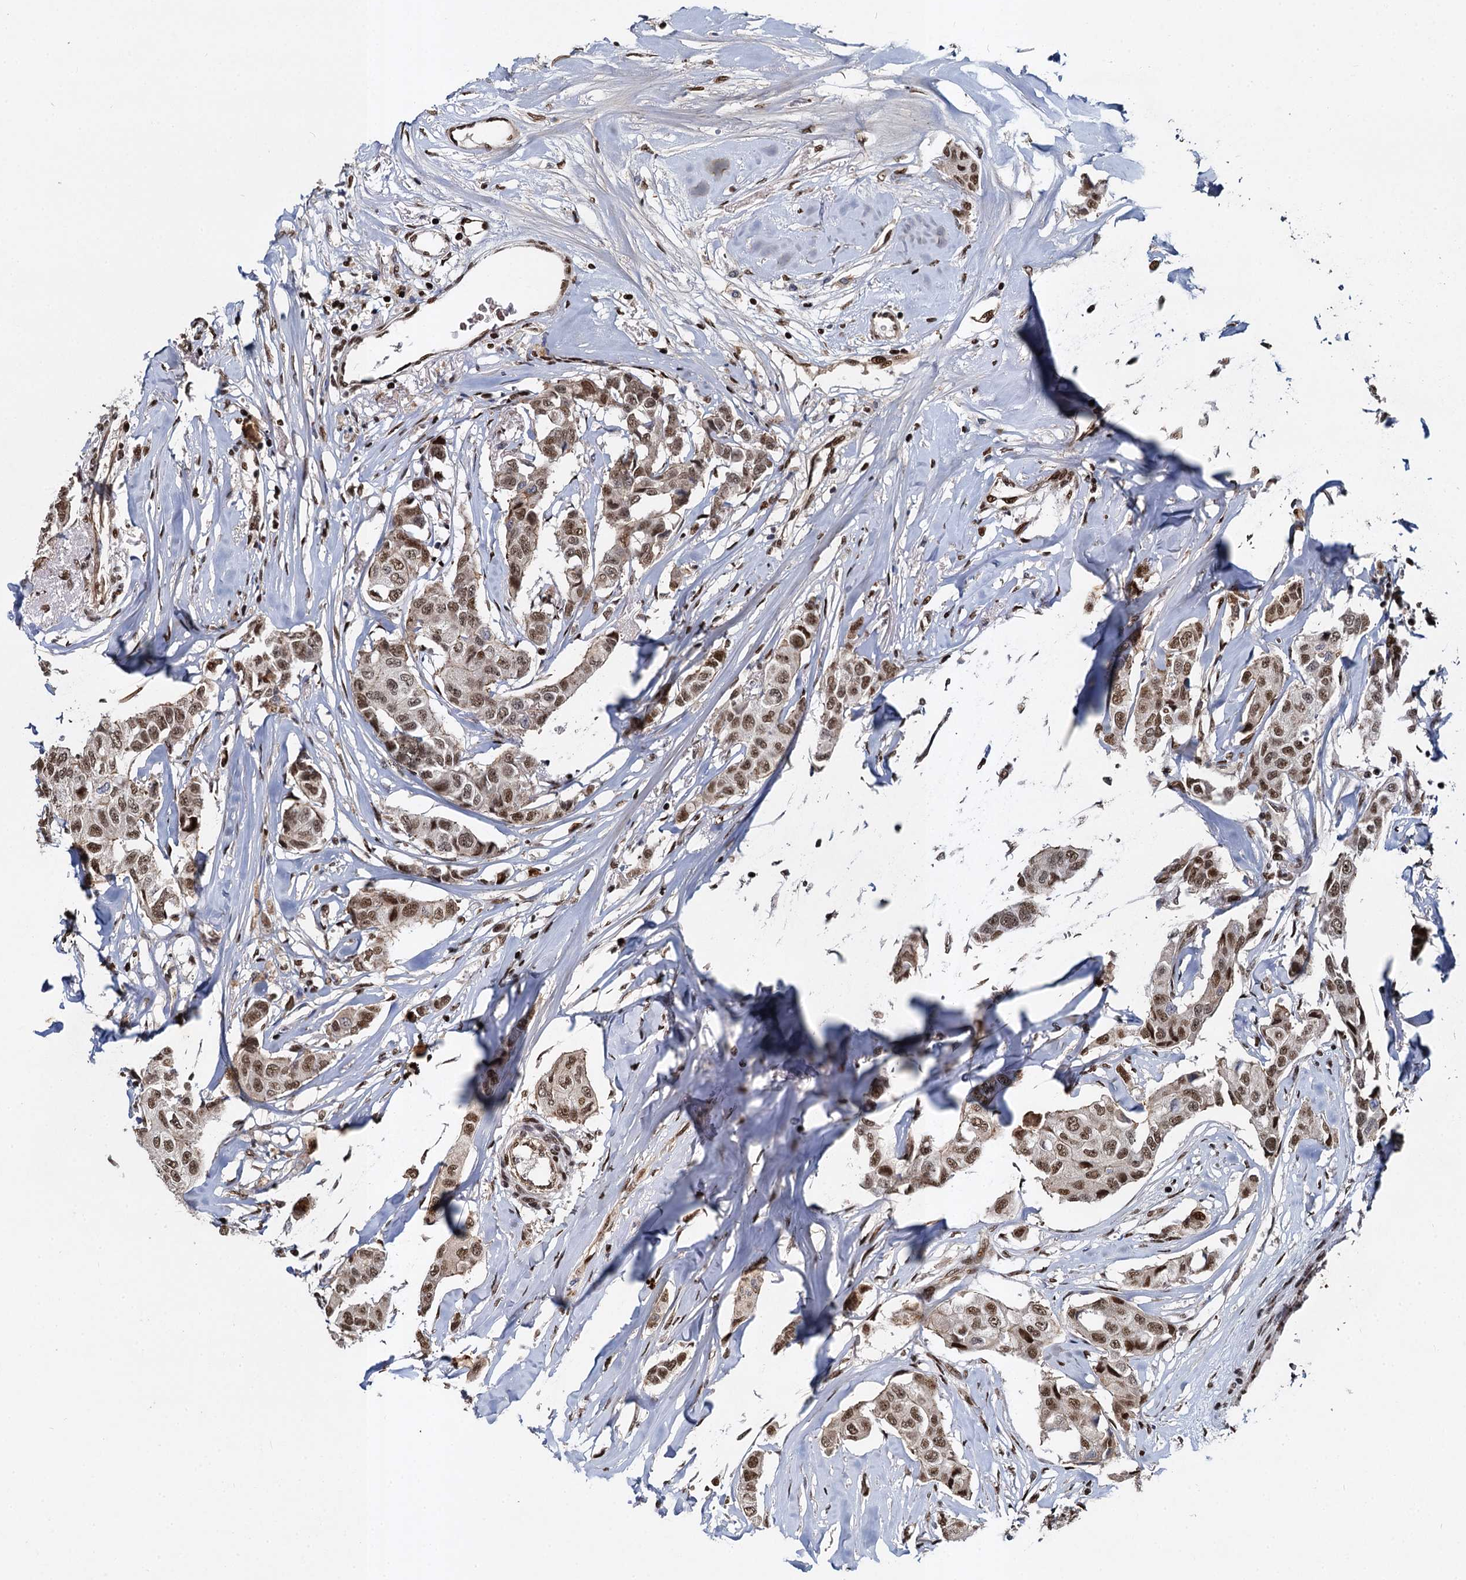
{"staining": {"intensity": "moderate", "quantity": ">75%", "location": "nuclear"}, "tissue": "breast cancer", "cell_type": "Tumor cells", "image_type": "cancer", "snomed": [{"axis": "morphology", "description": "Duct carcinoma"}, {"axis": "topography", "description": "Breast"}], "caption": "Breast cancer (invasive ductal carcinoma) was stained to show a protein in brown. There is medium levels of moderate nuclear staining in approximately >75% of tumor cells.", "gene": "ANKRD49", "patient": {"sex": "female", "age": 80}}